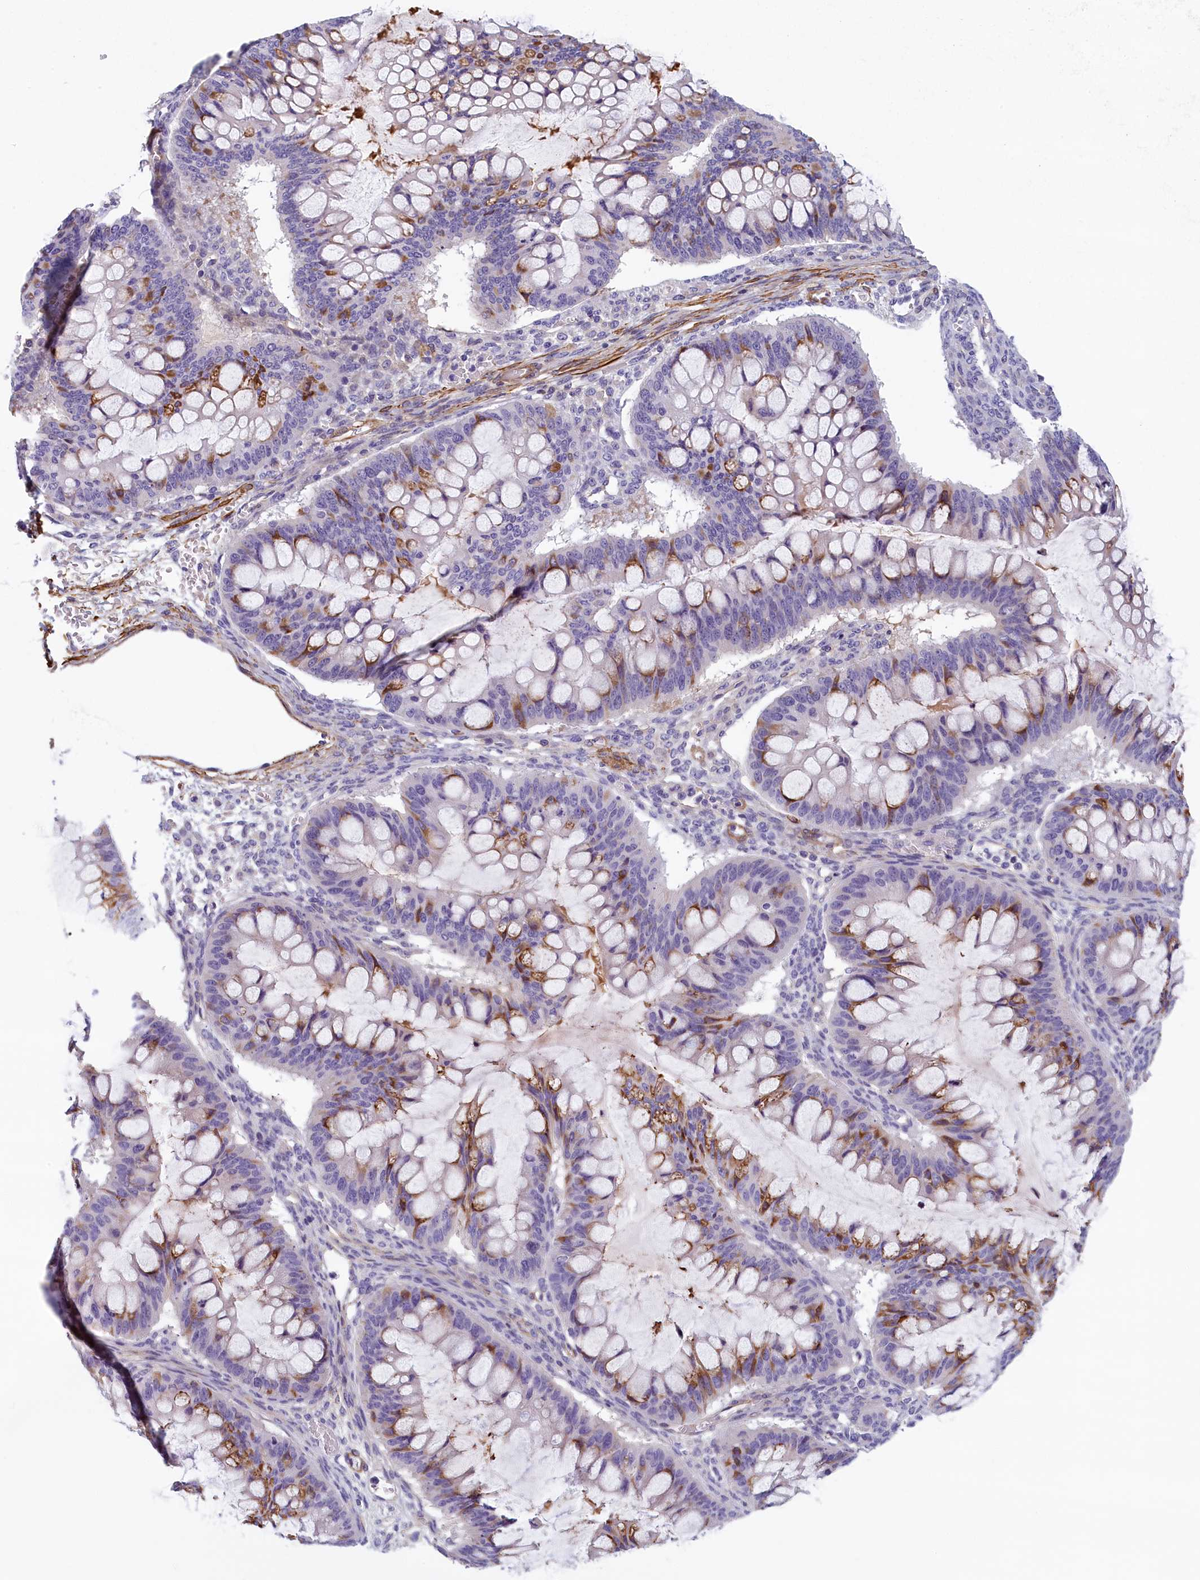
{"staining": {"intensity": "moderate", "quantity": "<25%", "location": "cytoplasmic/membranous"}, "tissue": "ovarian cancer", "cell_type": "Tumor cells", "image_type": "cancer", "snomed": [{"axis": "morphology", "description": "Cystadenocarcinoma, mucinous, NOS"}, {"axis": "topography", "description": "Ovary"}], "caption": "Immunohistochemical staining of ovarian cancer exhibits moderate cytoplasmic/membranous protein expression in approximately <25% of tumor cells.", "gene": "BCL2L13", "patient": {"sex": "female", "age": 73}}